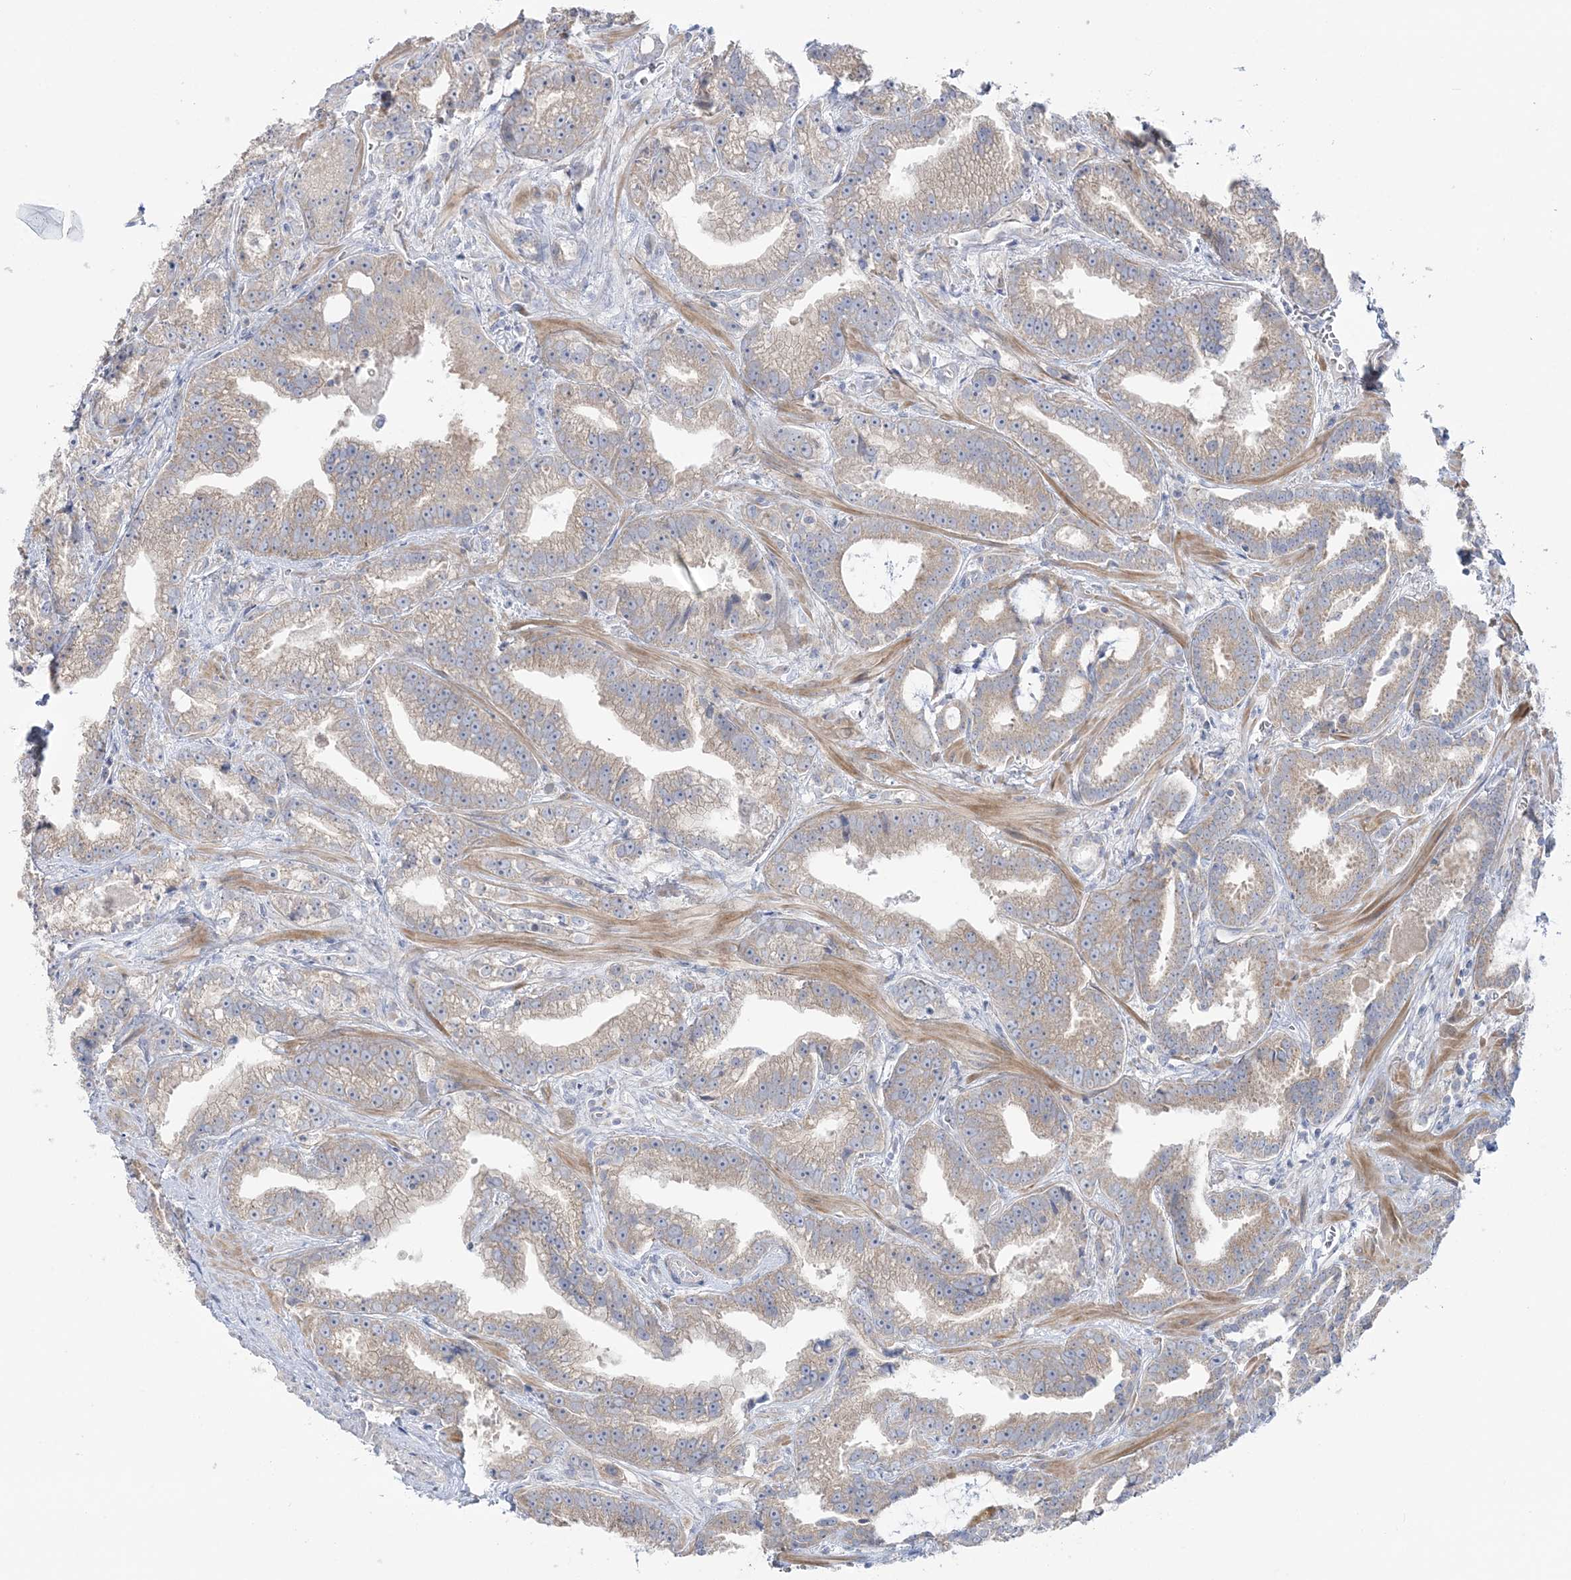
{"staining": {"intensity": "weak", "quantity": ">75%", "location": "cytoplasmic/membranous"}, "tissue": "prostate cancer", "cell_type": "Tumor cells", "image_type": "cancer", "snomed": [{"axis": "morphology", "description": "Adenocarcinoma, High grade"}, {"axis": "topography", "description": "Prostate and seminal vesicle, NOS"}], "caption": "Protein expression analysis of high-grade adenocarcinoma (prostate) exhibits weak cytoplasmic/membranous staining in approximately >75% of tumor cells.", "gene": "MMADHC", "patient": {"sex": "male", "age": 67}}